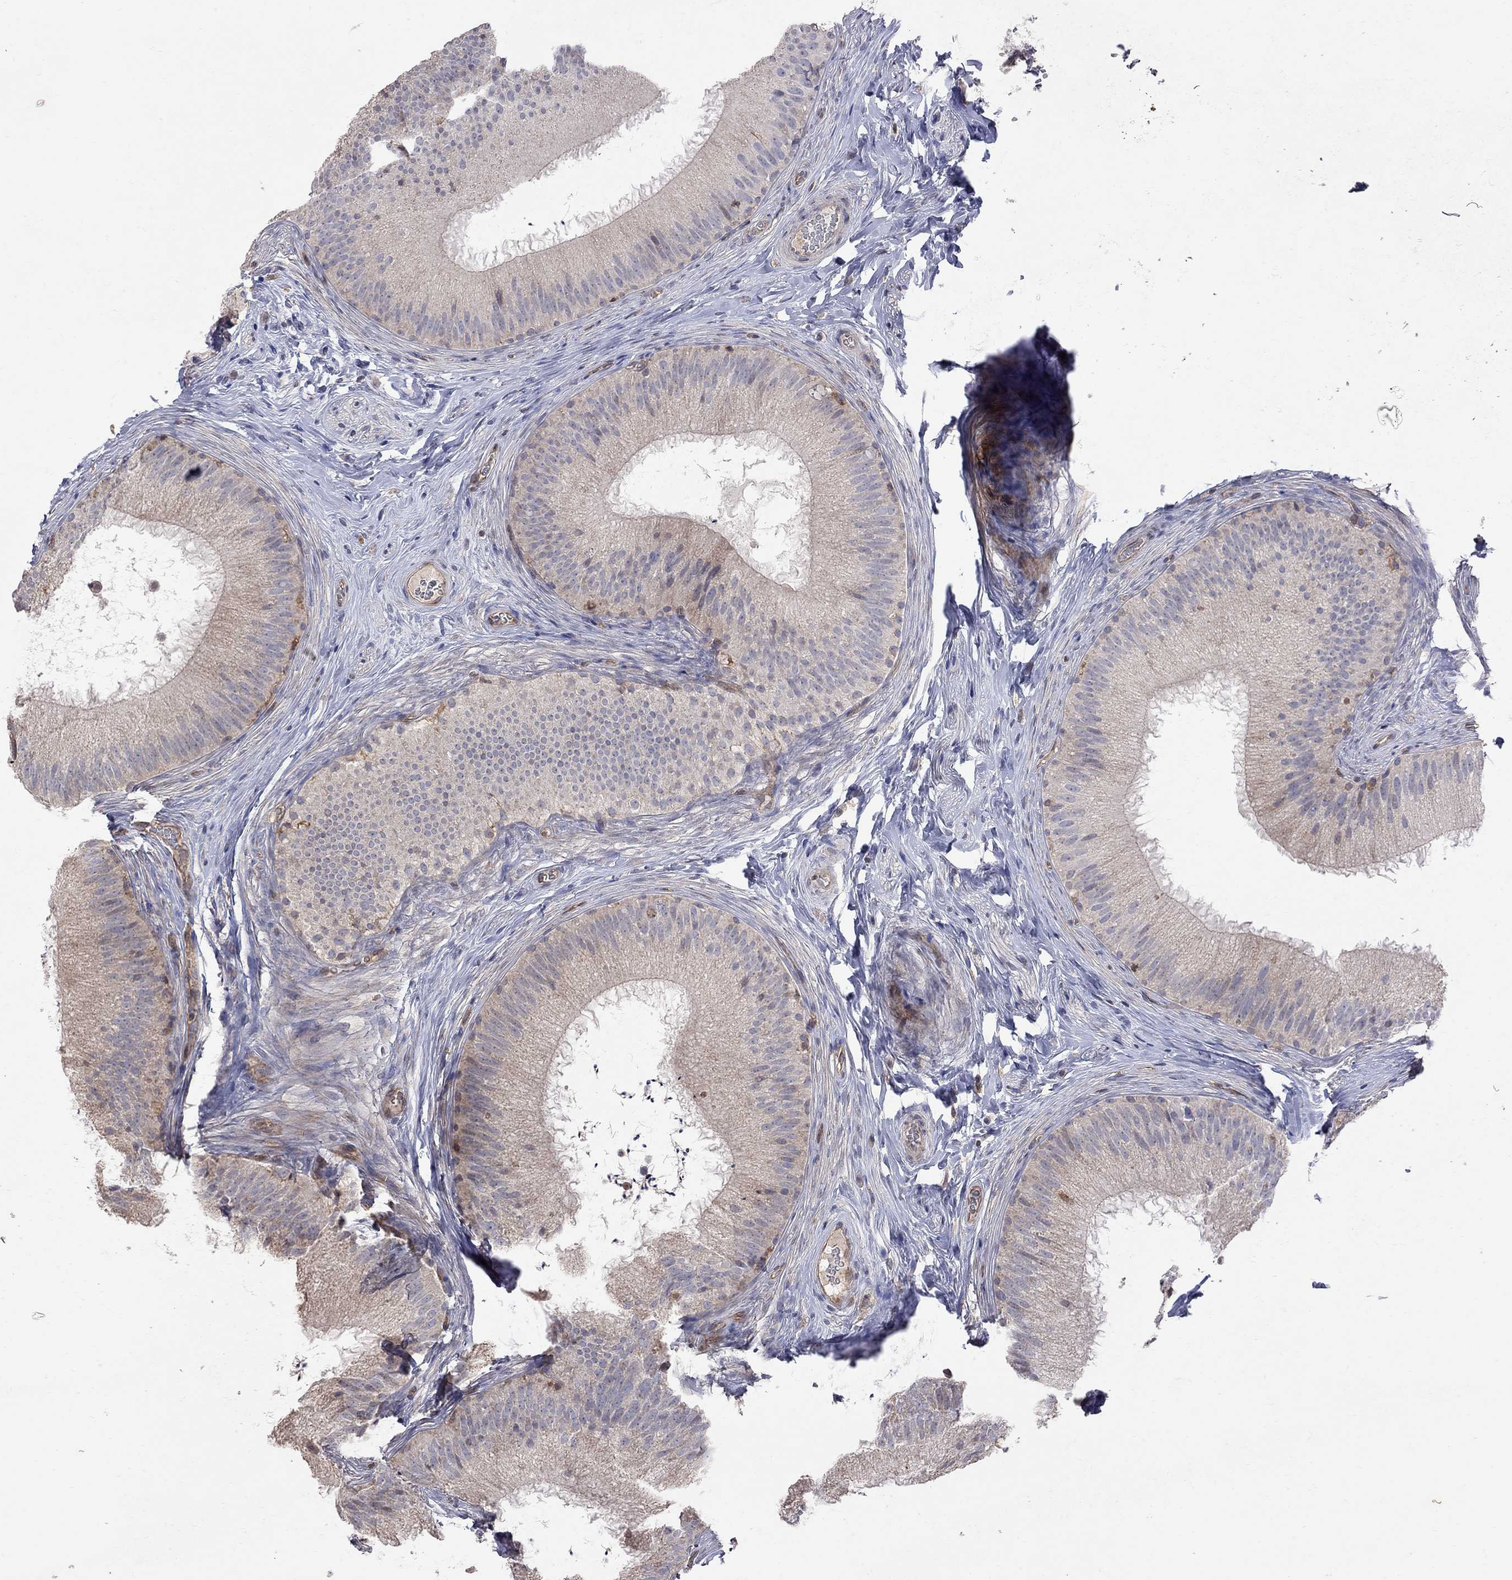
{"staining": {"intensity": "negative", "quantity": "none", "location": "none"}, "tissue": "epididymis", "cell_type": "Glandular cells", "image_type": "normal", "snomed": [{"axis": "morphology", "description": "Normal tissue, NOS"}, {"axis": "topography", "description": "Epididymis"}], "caption": "High magnification brightfield microscopy of benign epididymis stained with DAB (3,3'-diaminobenzidine) (brown) and counterstained with hematoxylin (blue): glandular cells show no significant expression.", "gene": "ABI3", "patient": {"sex": "male", "age": 32}}